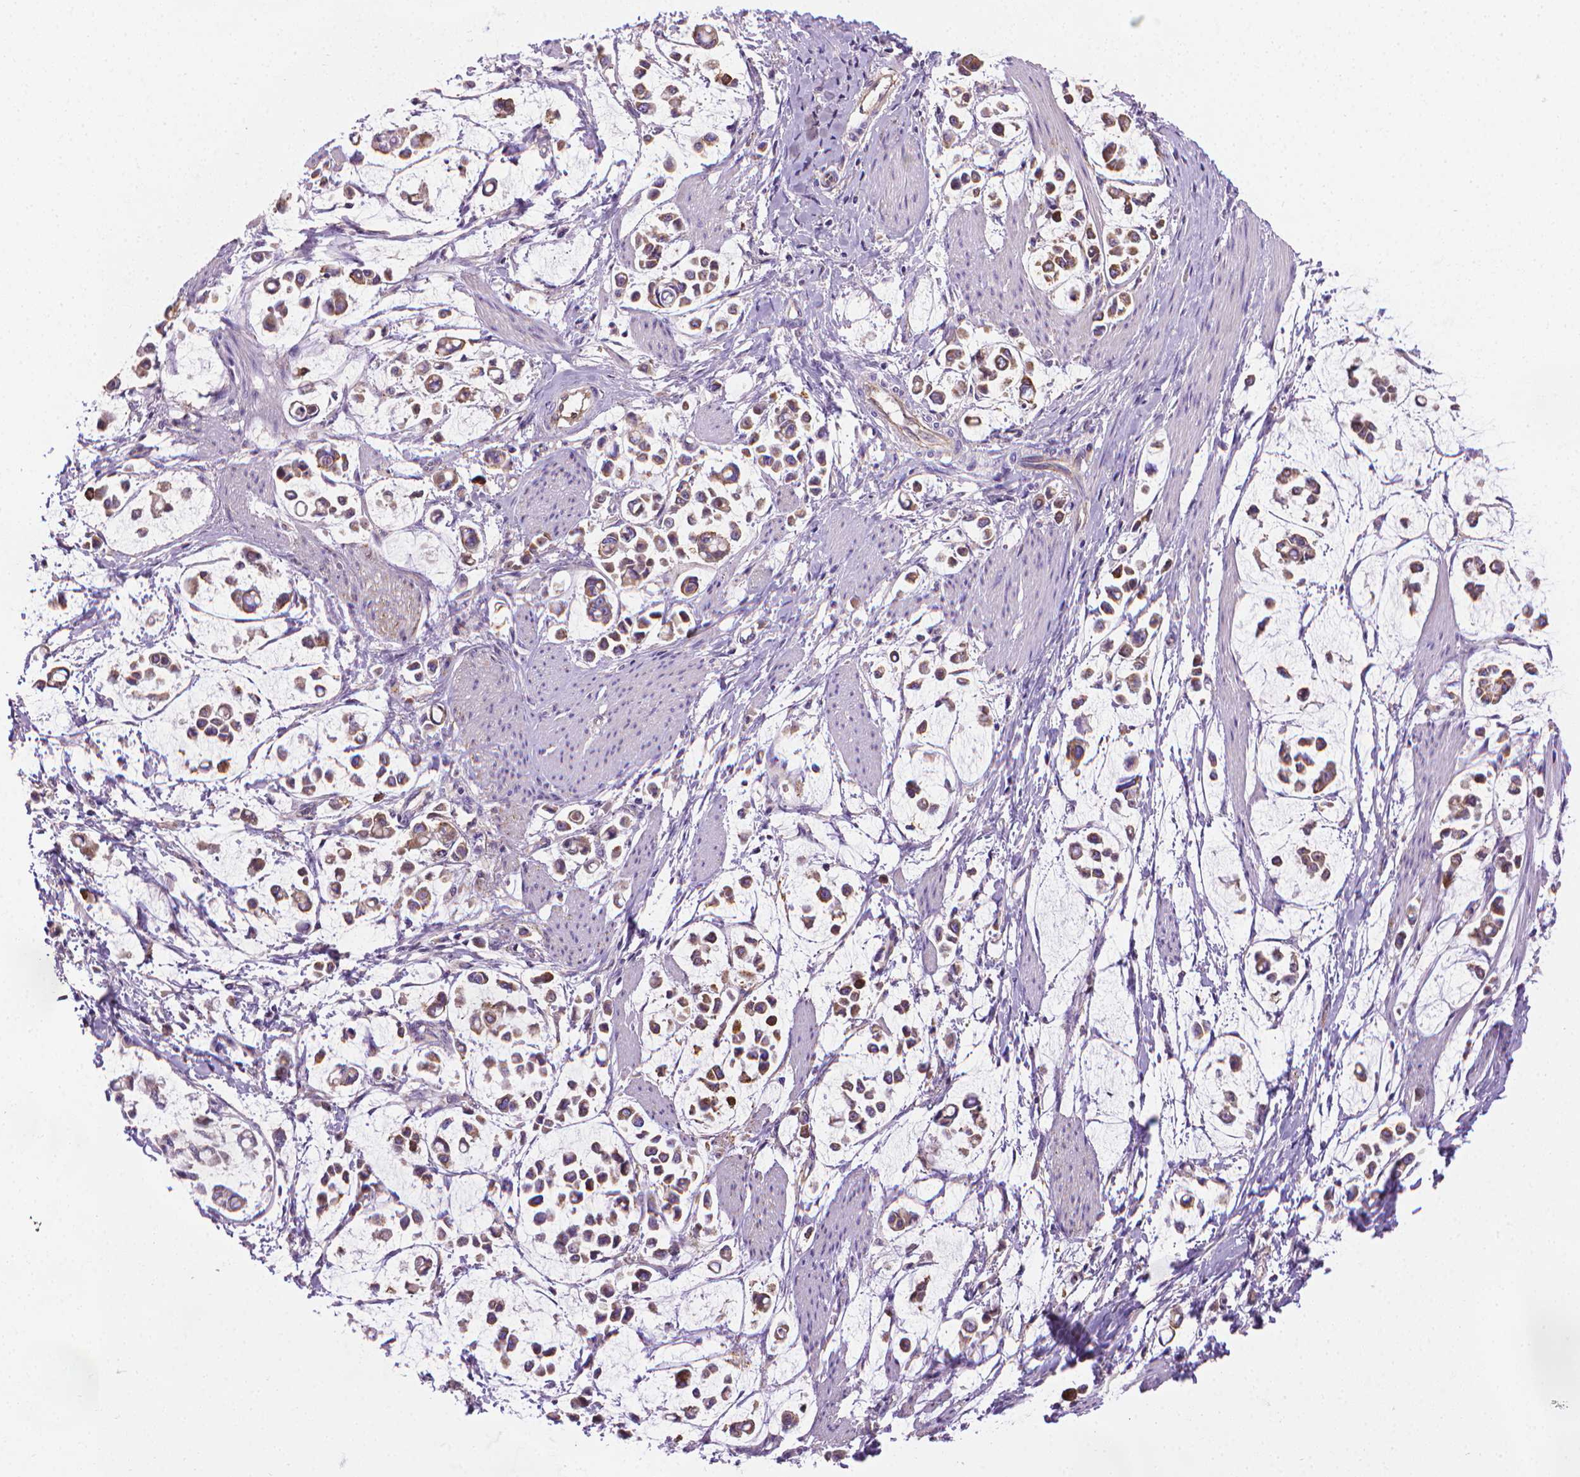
{"staining": {"intensity": "weak", "quantity": ">75%", "location": "cytoplasmic/membranous"}, "tissue": "stomach cancer", "cell_type": "Tumor cells", "image_type": "cancer", "snomed": [{"axis": "morphology", "description": "Adenocarcinoma, NOS"}, {"axis": "topography", "description": "Stomach"}], "caption": "This image demonstrates IHC staining of adenocarcinoma (stomach), with low weak cytoplasmic/membranous positivity in about >75% of tumor cells.", "gene": "SLC51B", "patient": {"sex": "male", "age": 82}}